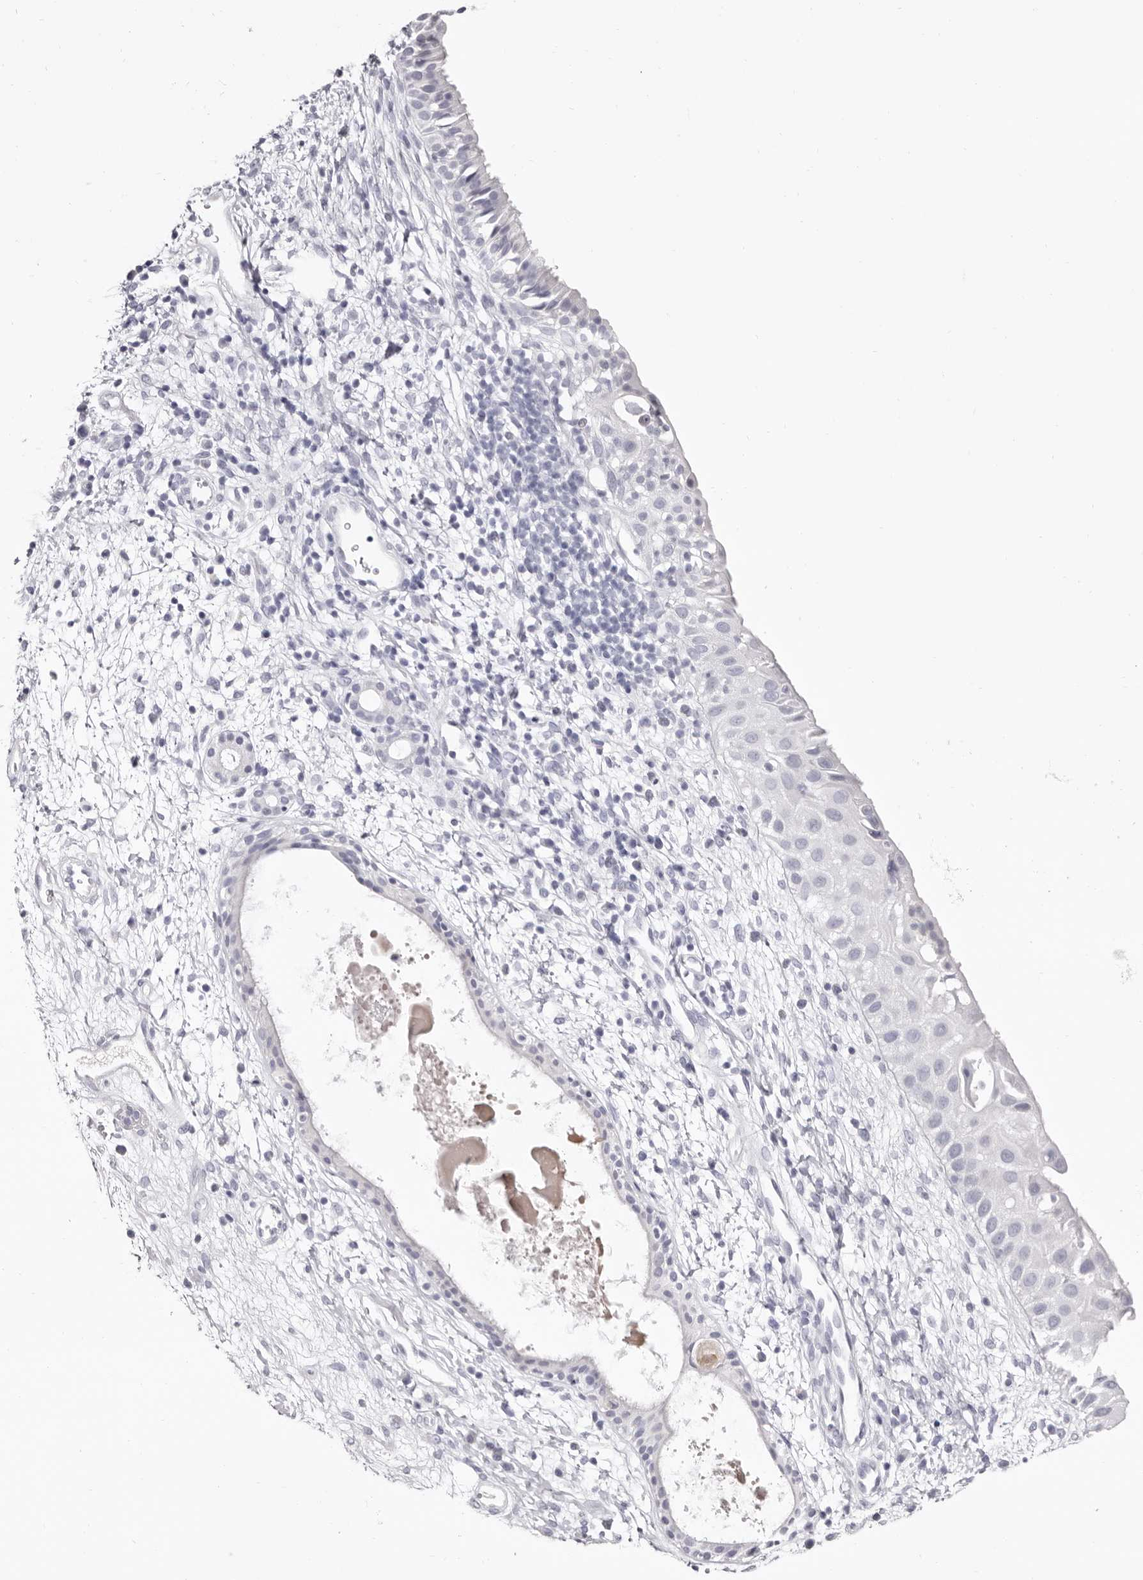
{"staining": {"intensity": "negative", "quantity": "none", "location": "none"}, "tissue": "nasopharynx", "cell_type": "Respiratory epithelial cells", "image_type": "normal", "snomed": [{"axis": "morphology", "description": "Normal tissue, NOS"}, {"axis": "topography", "description": "Nasopharynx"}], "caption": "This is a micrograph of immunohistochemistry (IHC) staining of normal nasopharynx, which shows no positivity in respiratory epithelial cells. (Stains: DAB (3,3'-diaminobenzidine) immunohistochemistry with hematoxylin counter stain, Microscopy: brightfield microscopy at high magnification).", "gene": "LPO", "patient": {"sex": "male", "age": 22}}